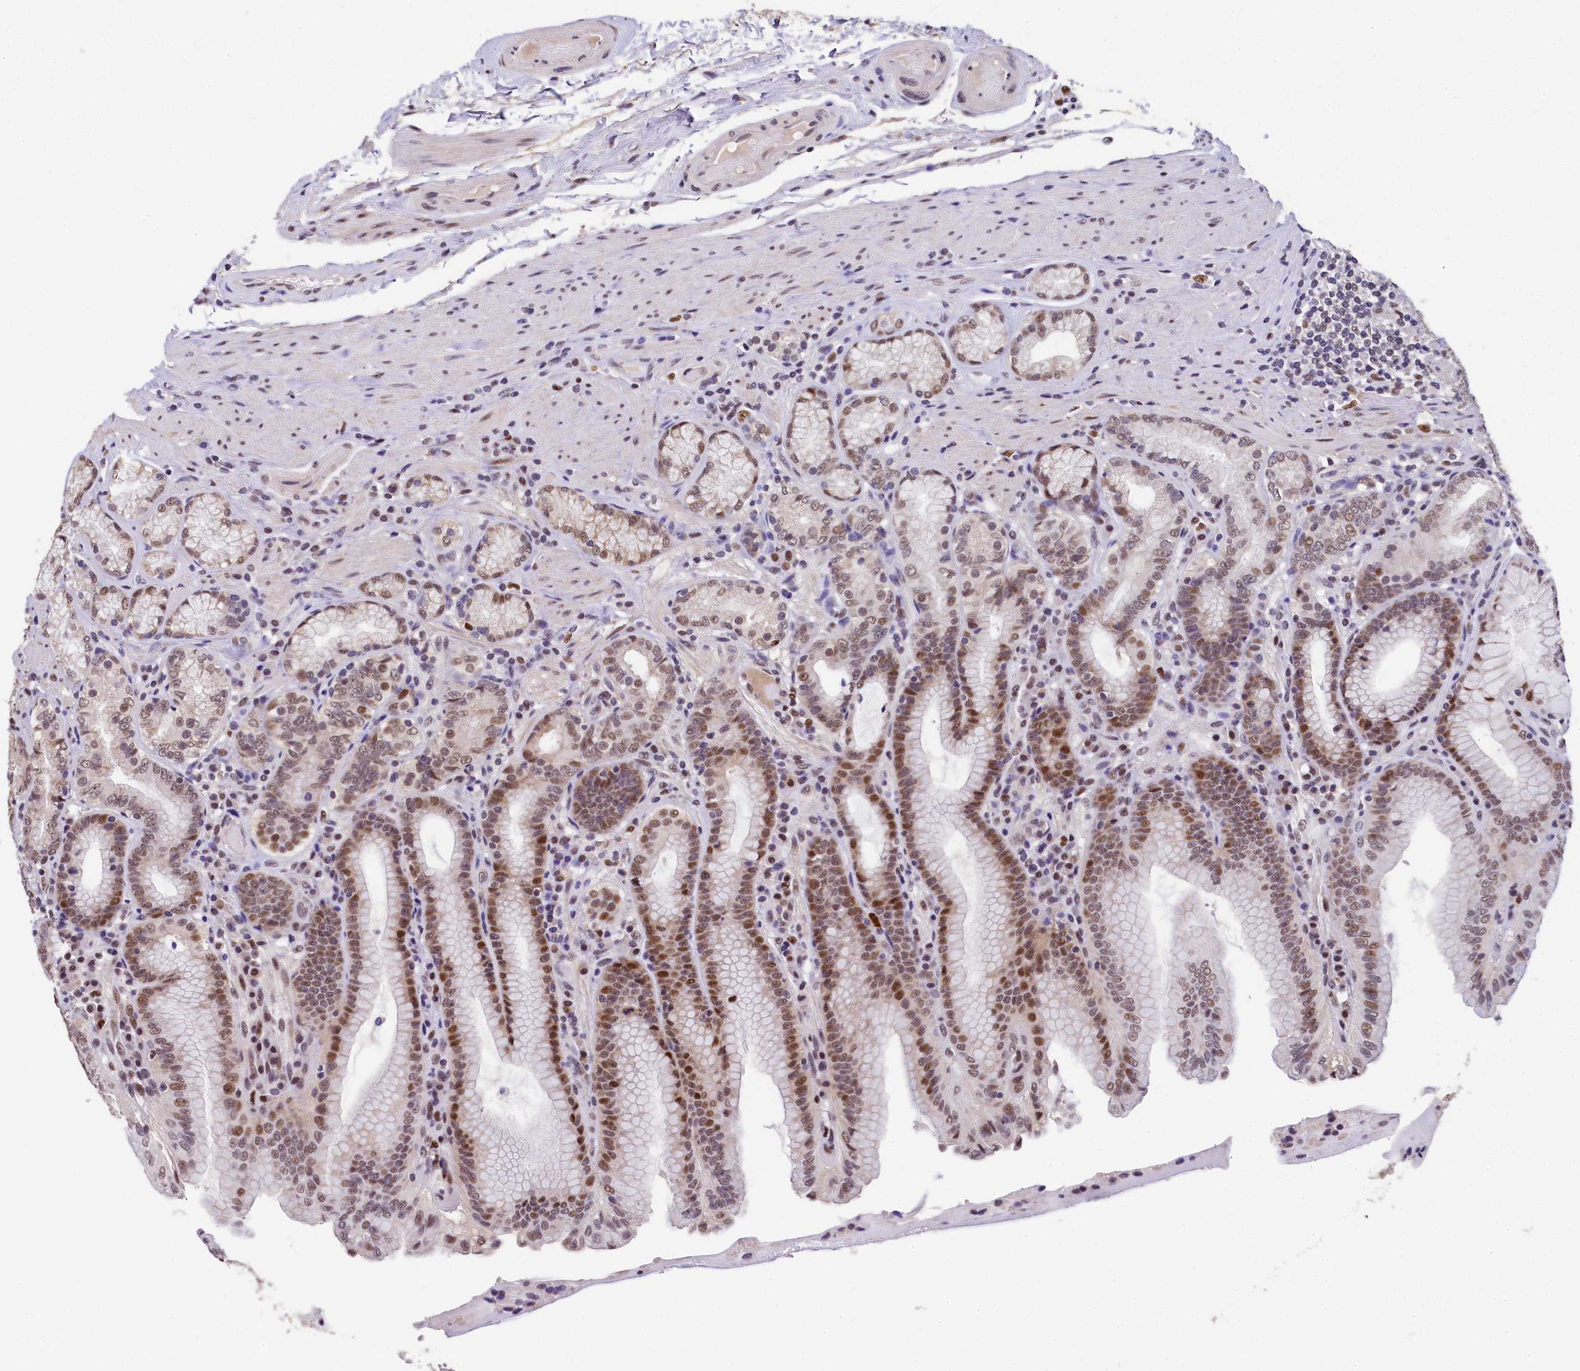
{"staining": {"intensity": "moderate", "quantity": "25%-75%", "location": "nuclear"}, "tissue": "stomach", "cell_type": "Glandular cells", "image_type": "normal", "snomed": [{"axis": "morphology", "description": "Normal tissue, NOS"}, {"axis": "topography", "description": "Stomach, upper"}, {"axis": "topography", "description": "Stomach, lower"}], "caption": "Immunohistochemistry (IHC) staining of unremarkable stomach, which exhibits medium levels of moderate nuclear expression in about 25%-75% of glandular cells indicating moderate nuclear protein positivity. The staining was performed using DAB (3,3'-diaminobenzidine) (brown) for protein detection and nuclei were counterstained in hematoxylin (blue).", "gene": "HECTD4", "patient": {"sex": "female", "age": 76}}